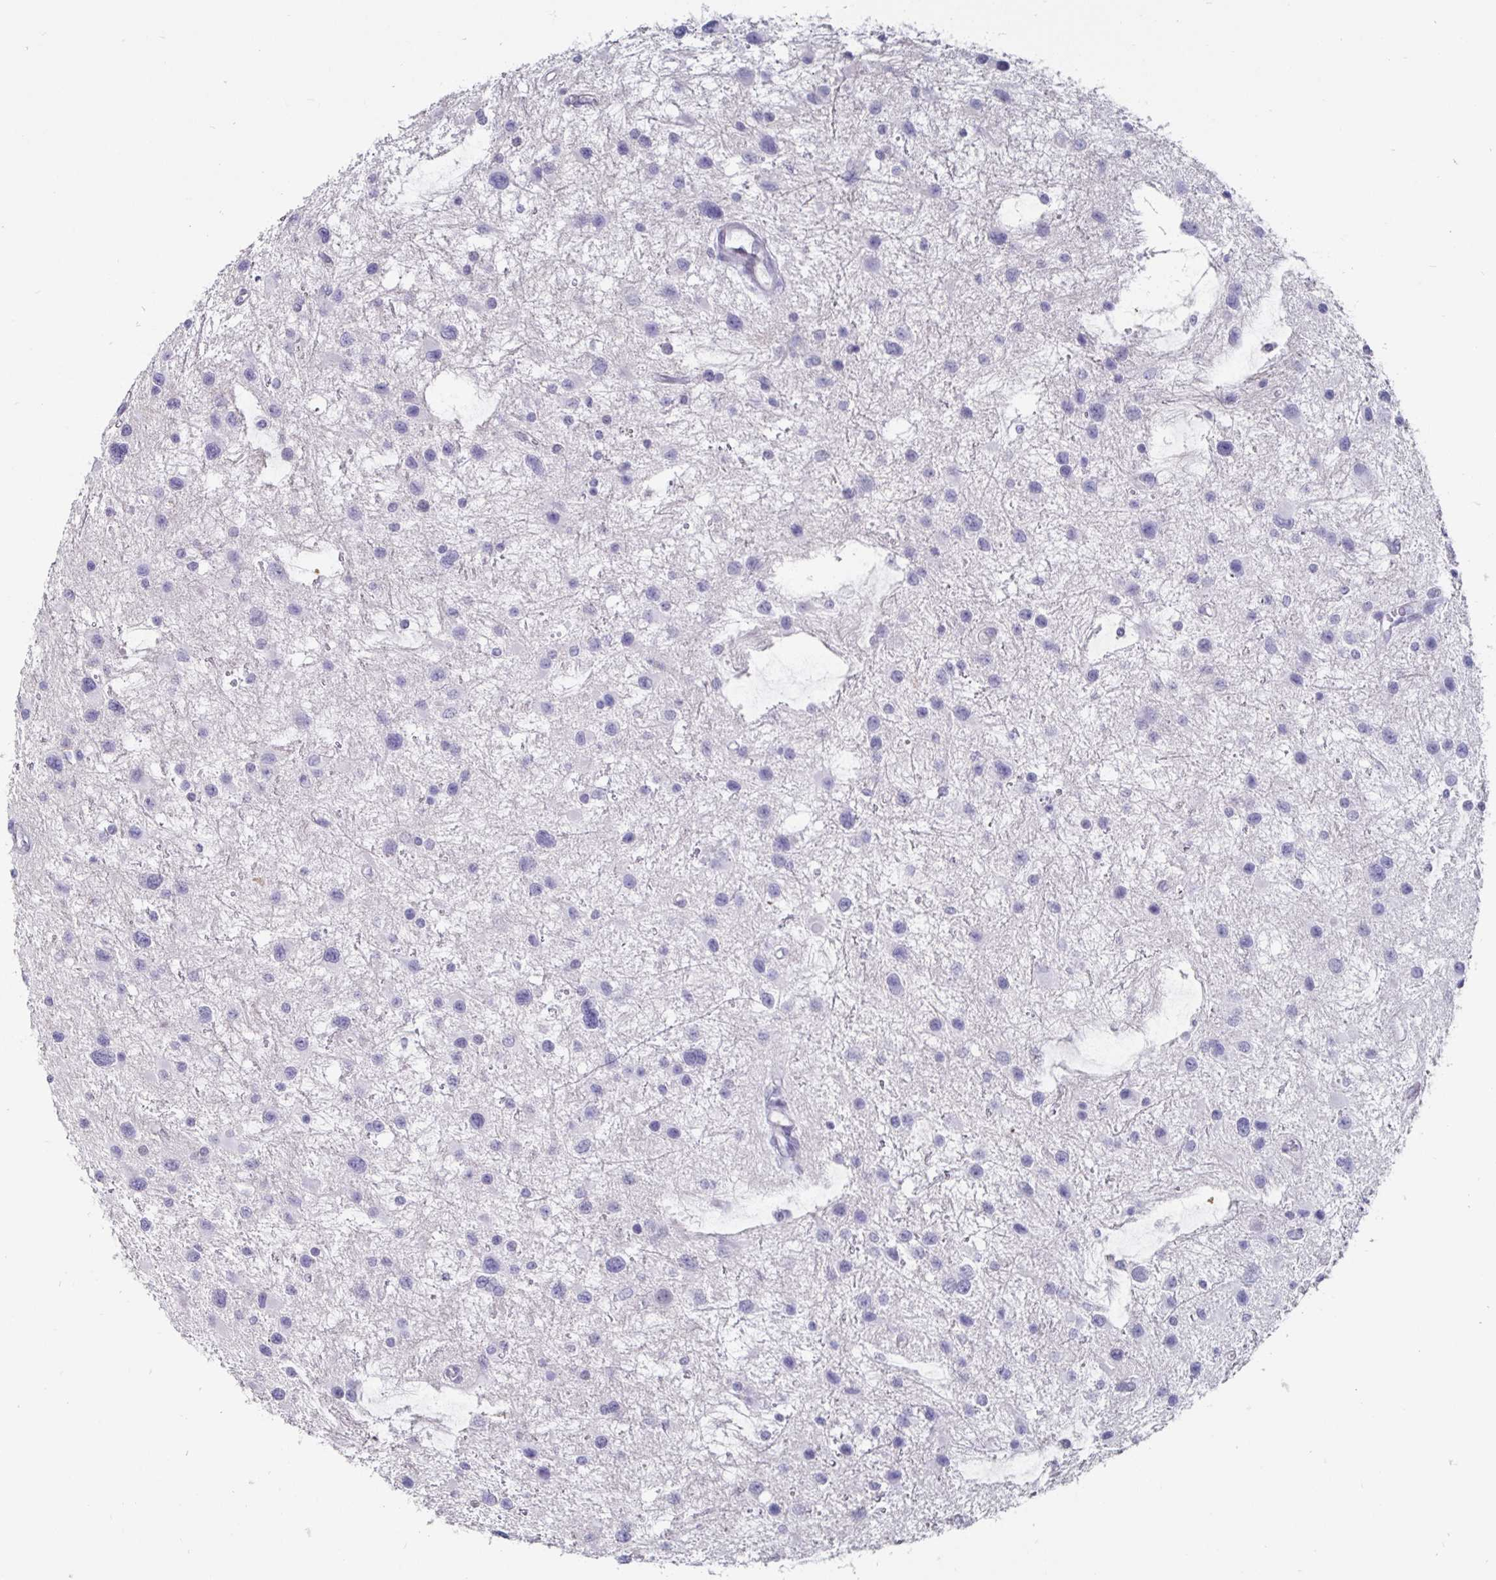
{"staining": {"intensity": "negative", "quantity": "none", "location": "none"}, "tissue": "glioma", "cell_type": "Tumor cells", "image_type": "cancer", "snomed": [{"axis": "morphology", "description": "Glioma, malignant, Low grade"}, {"axis": "topography", "description": "Brain"}], "caption": "Immunohistochemistry histopathology image of neoplastic tissue: human glioma stained with DAB exhibits no significant protein staining in tumor cells.", "gene": "OOSP2", "patient": {"sex": "female", "age": 32}}